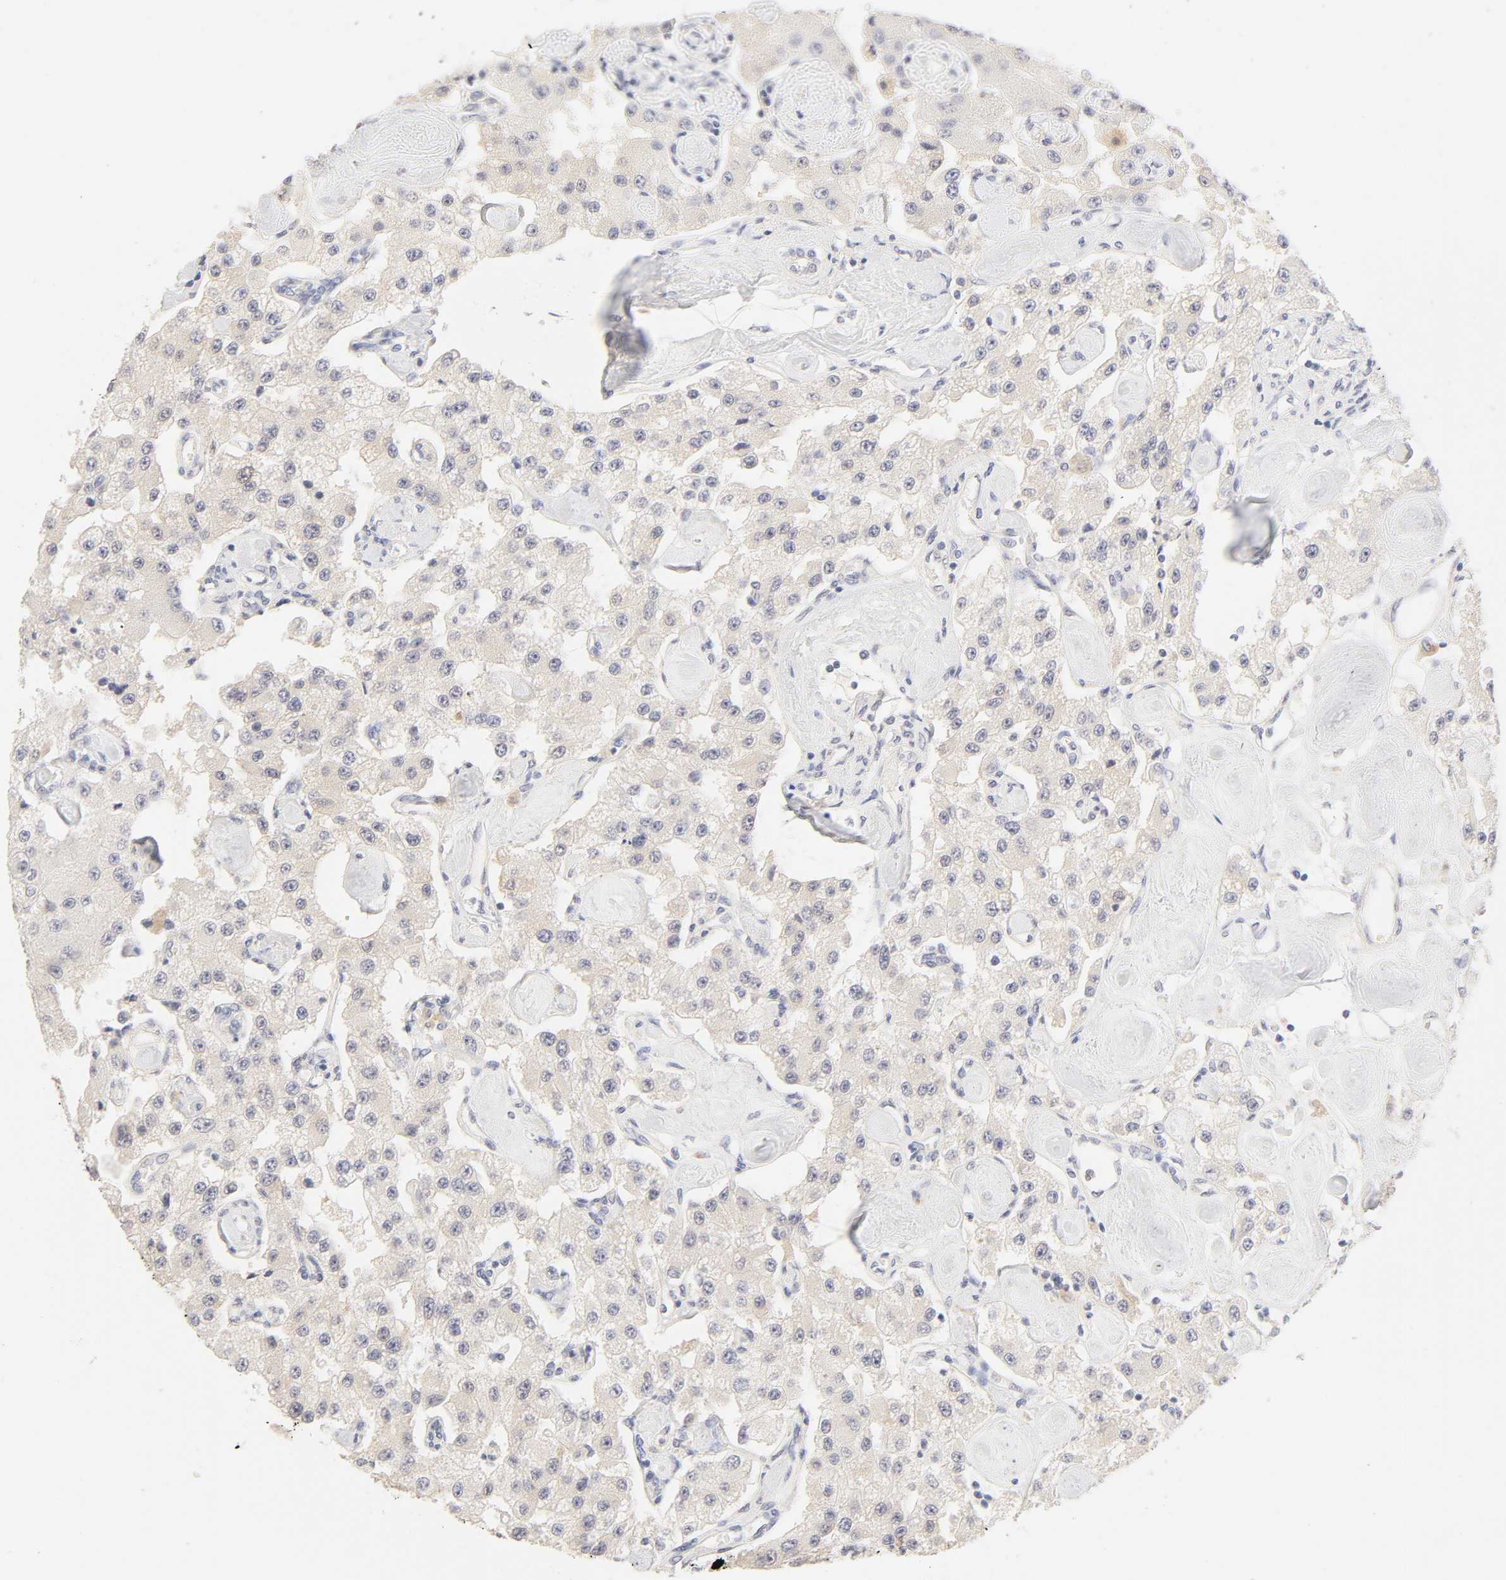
{"staining": {"intensity": "moderate", "quantity": "<25%", "location": "cytoplasmic/membranous"}, "tissue": "carcinoid", "cell_type": "Tumor cells", "image_type": "cancer", "snomed": [{"axis": "morphology", "description": "Carcinoid, malignant, NOS"}, {"axis": "topography", "description": "Pancreas"}], "caption": "Immunohistochemistry (IHC) (DAB) staining of malignant carcinoid shows moderate cytoplasmic/membranous protein expression in approximately <25% of tumor cells. (DAB = brown stain, brightfield microscopy at high magnification).", "gene": "CYP4B1", "patient": {"sex": "male", "age": 41}}